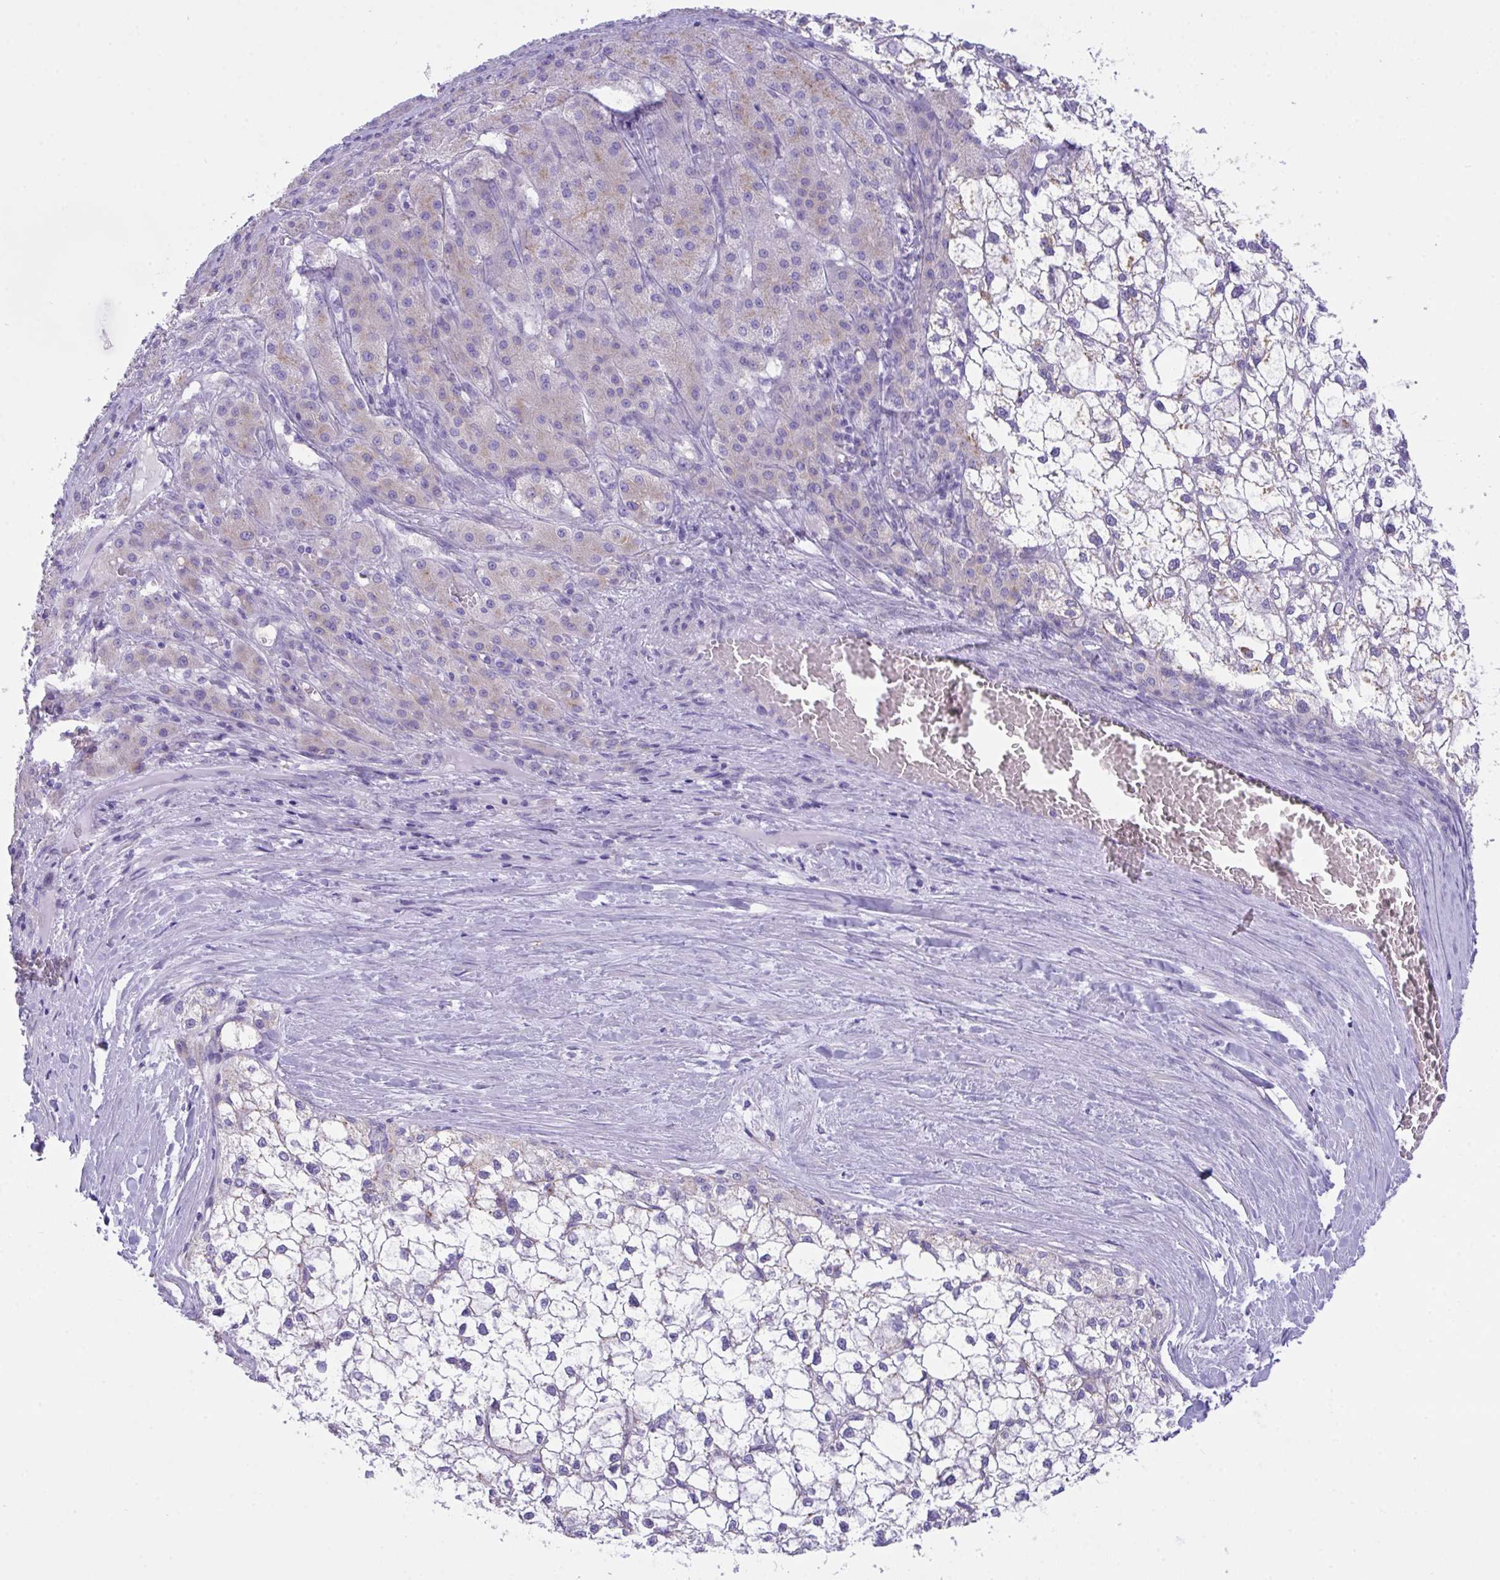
{"staining": {"intensity": "weak", "quantity": "<25%", "location": "cytoplasmic/membranous"}, "tissue": "liver cancer", "cell_type": "Tumor cells", "image_type": "cancer", "snomed": [{"axis": "morphology", "description": "Carcinoma, Hepatocellular, NOS"}, {"axis": "topography", "description": "Liver"}], "caption": "Protein analysis of hepatocellular carcinoma (liver) shows no significant positivity in tumor cells.", "gene": "TMEM106B", "patient": {"sex": "female", "age": 43}}